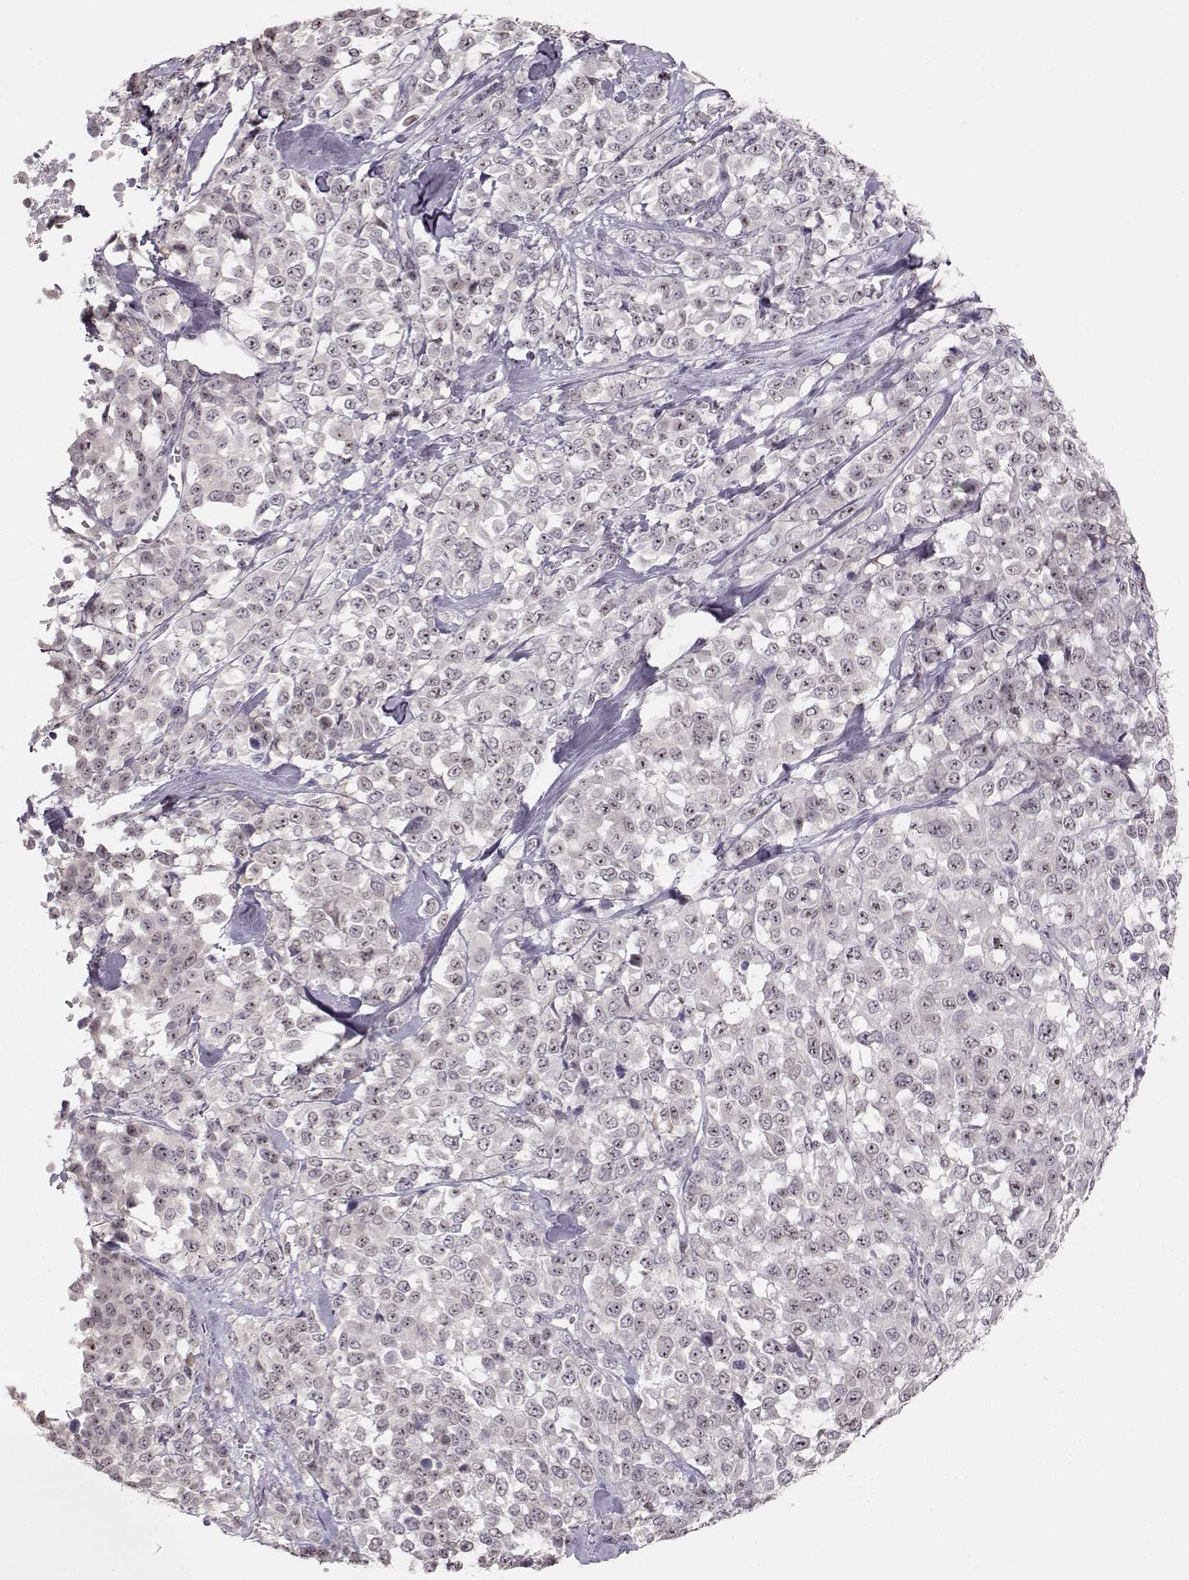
{"staining": {"intensity": "negative", "quantity": "none", "location": "none"}, "tissue": "melanoma", "cell_type": "Tumor cells", "image_type": "cancer", "snomed": [{"axis": "morphology", "description": "Malignant melanoma, Metastatic site"}, {"axis": "topography", "description": "Skin"}], "caption": "DAB (3,3'-diaminobenzidine) immunohistochemical staining of human melanoma demonstrates no significant expression in tumor cells. (Immunohistochemistry (ihc), brightfield microscopy, high magnification).", "gene": "FAM205A", "patient": {"sex": "male", "age": 84}}